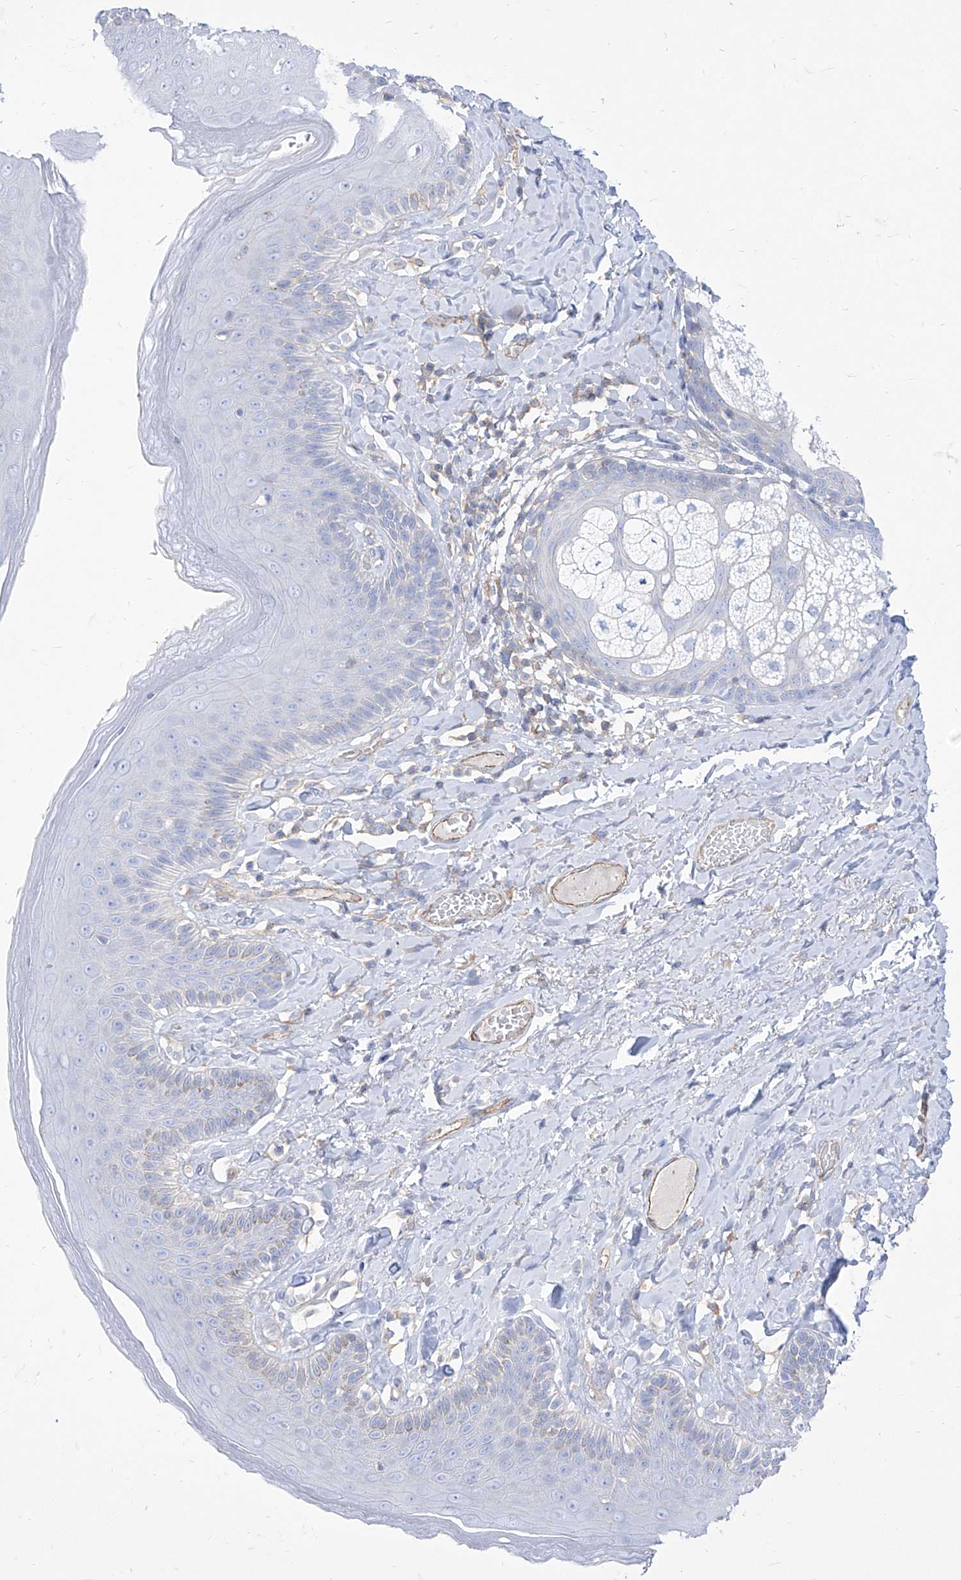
{"staining": {"intensity": "weak", "quantity": "<25%", "location": "cytoplasmic/membranous"}, "tissue": "skin", "cell_type": "Epidermal cells", "image_type": "normal", "snomed": [{"axis": "morphology", "description": "Normal tissue, NOS"}, {"axis": "topography", "description": "Anal"}], "caption": "DAB (3,3'-diaminobenzidine) immunohistochemical staining of unremarkable human skin exhibits no significant positivity in epidermal cells.", "gene": "C1orf74", "patient": {"sex": "male", "age": 69}}